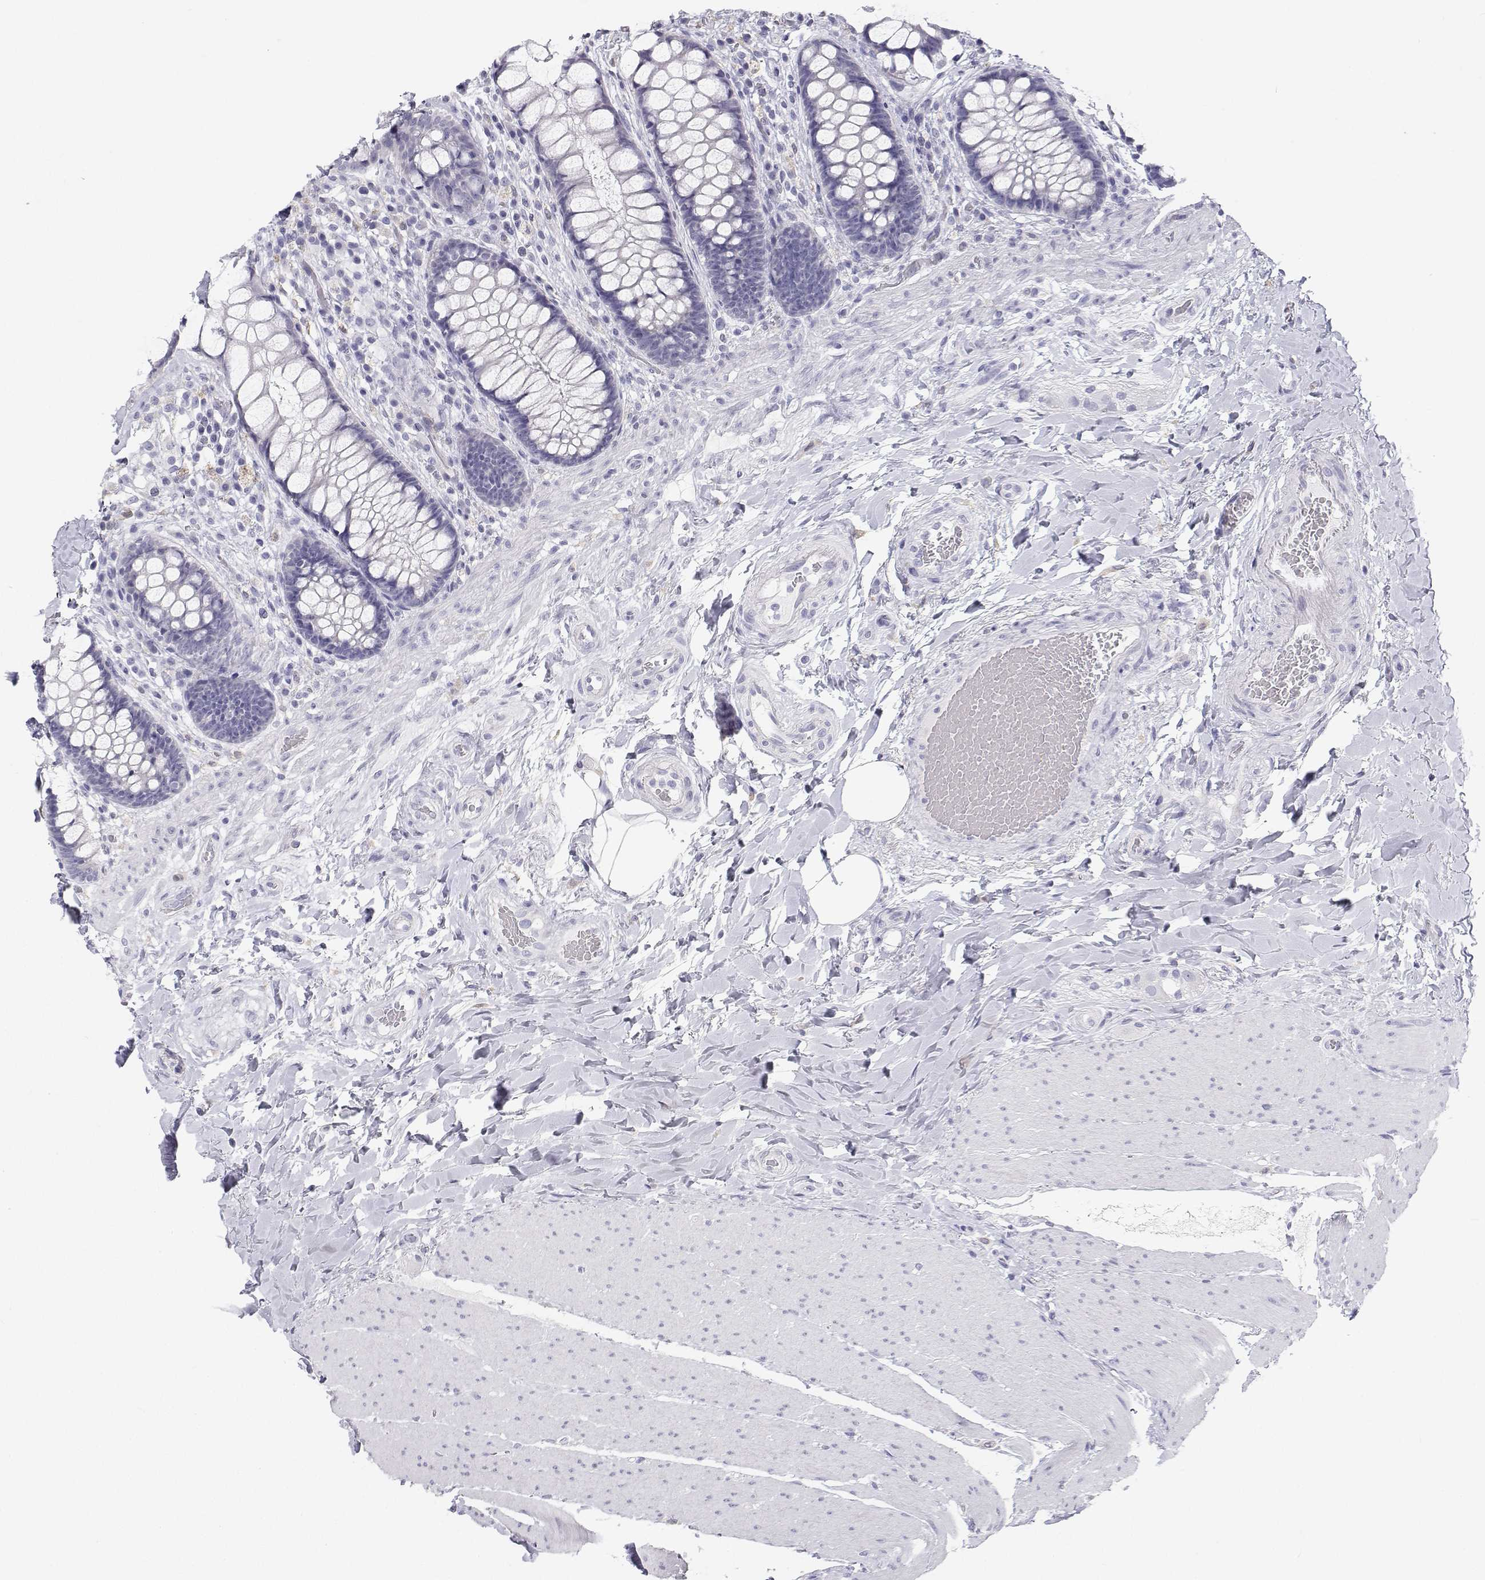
{"staining": {"intensity": "negative", "quantity": "none", "location": "none"}, "tissue": "rectum", "cell_type": "Glandular cells", "image_type": "normal", "snomed": [{"axis": "morphology", "description": "Normal tissue, NOS"}, {"axis": "topography", "description": "Rectum"}], "caption": "There is no significant positivity in glandular cells of rectum. (DAB IHC with hematoxylin counter stain).", "gene": "TTN", "patient": {"sex": "female", "age": 58}}